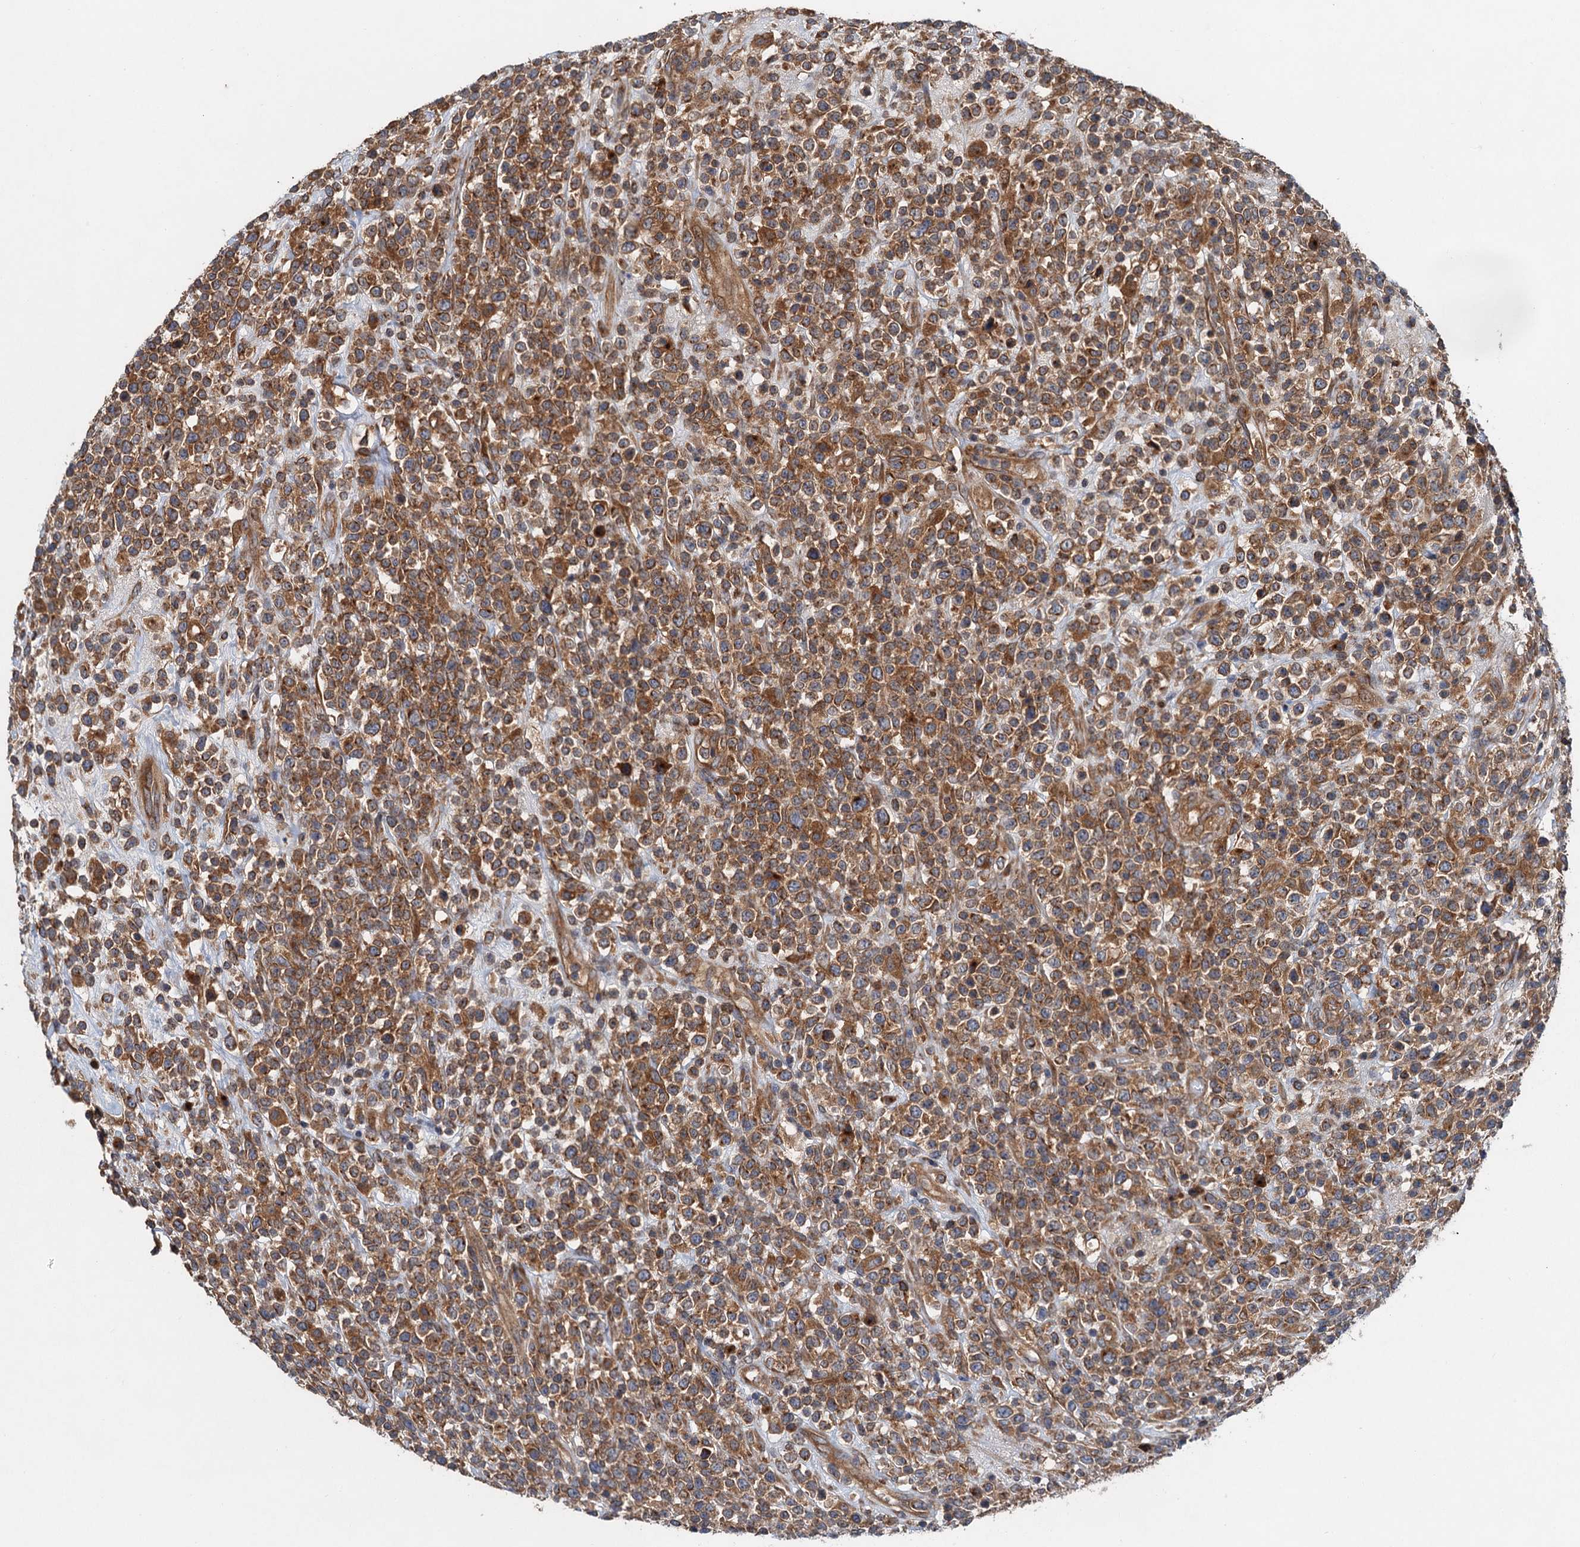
{"staining": {"intensity": "moderate", "quantity": ">75%", "location": "cytoplasmic/membranous"}, "tissue": "lymphoma", "cell_type": "Tumor cells", "image_type": "cancer", "snomed": [{"axis": "morphology", "description": "Malignant lymphoma, non-Hodgkin's type, High grade"}, {"axis": "topography", "description": "Colon"}], "caption": "Immunohistochemical staining of high-grade malignant lymphoma, non-Hodgkin's type reveals medium levels of moderate cytoplasmic/membranous protein staining in about >75% of tumor cells.", "gene": "COG3", "patient": {"sex": "female", "age": 53}}